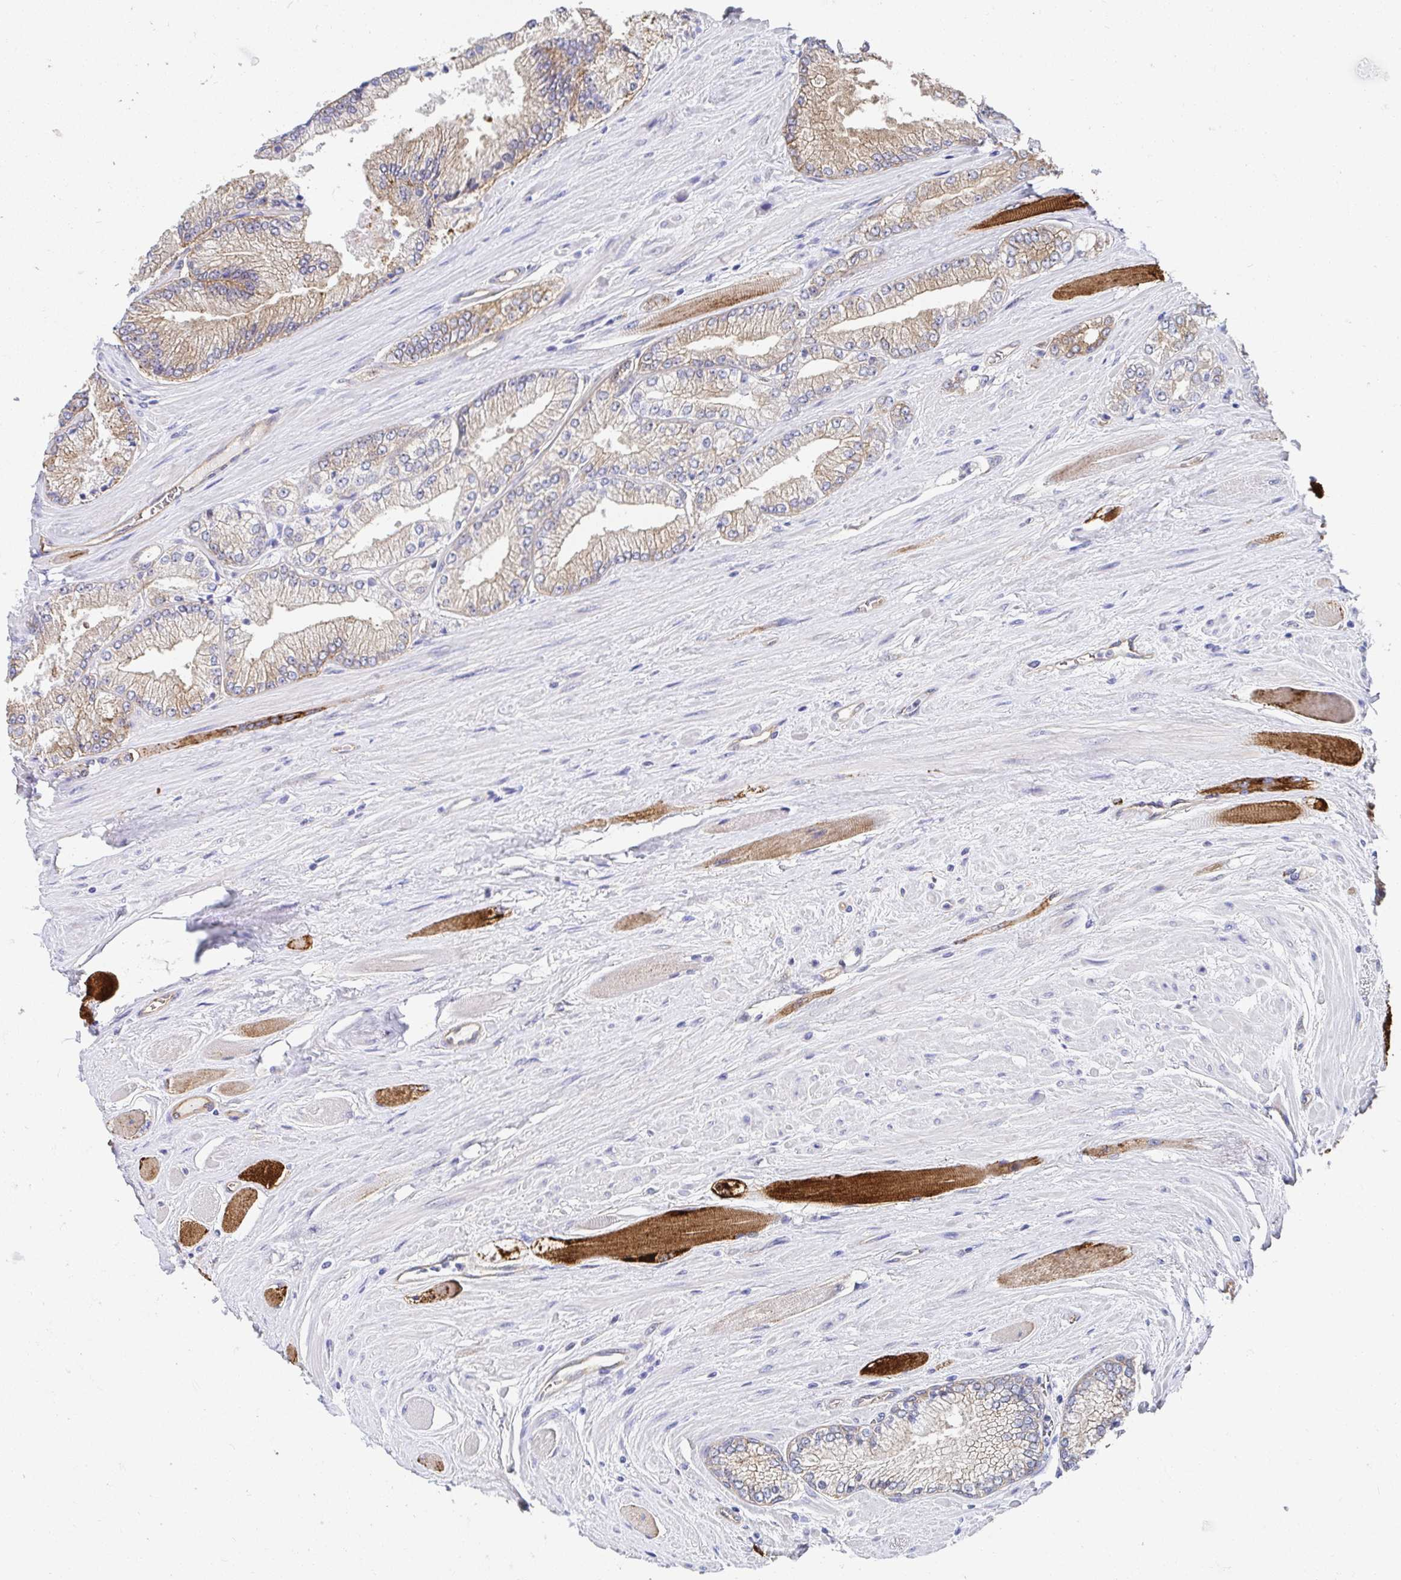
{"staining": {"intensity": "moderate", "quantity": "25%-75%", "location": "cytoplasmic/membranous"}, "tissue": "prostate cancer", "cell_type": "Tumor cells", "image_type": "cancer", "snomed": [{"axis": "morphology", "description": "Adenocarcinoma, Low grade"}, {"axis": "topography", "description": "Prostate"}], "caption": "Prostate cancer was stained to show a protein in brown. There is medium levels of moderate cytoplasmic/membranous positivity in approximately 25%-75% of tumor cells.", "gene": "CTTN", "patient": {"sex": "male", "age": 67}}